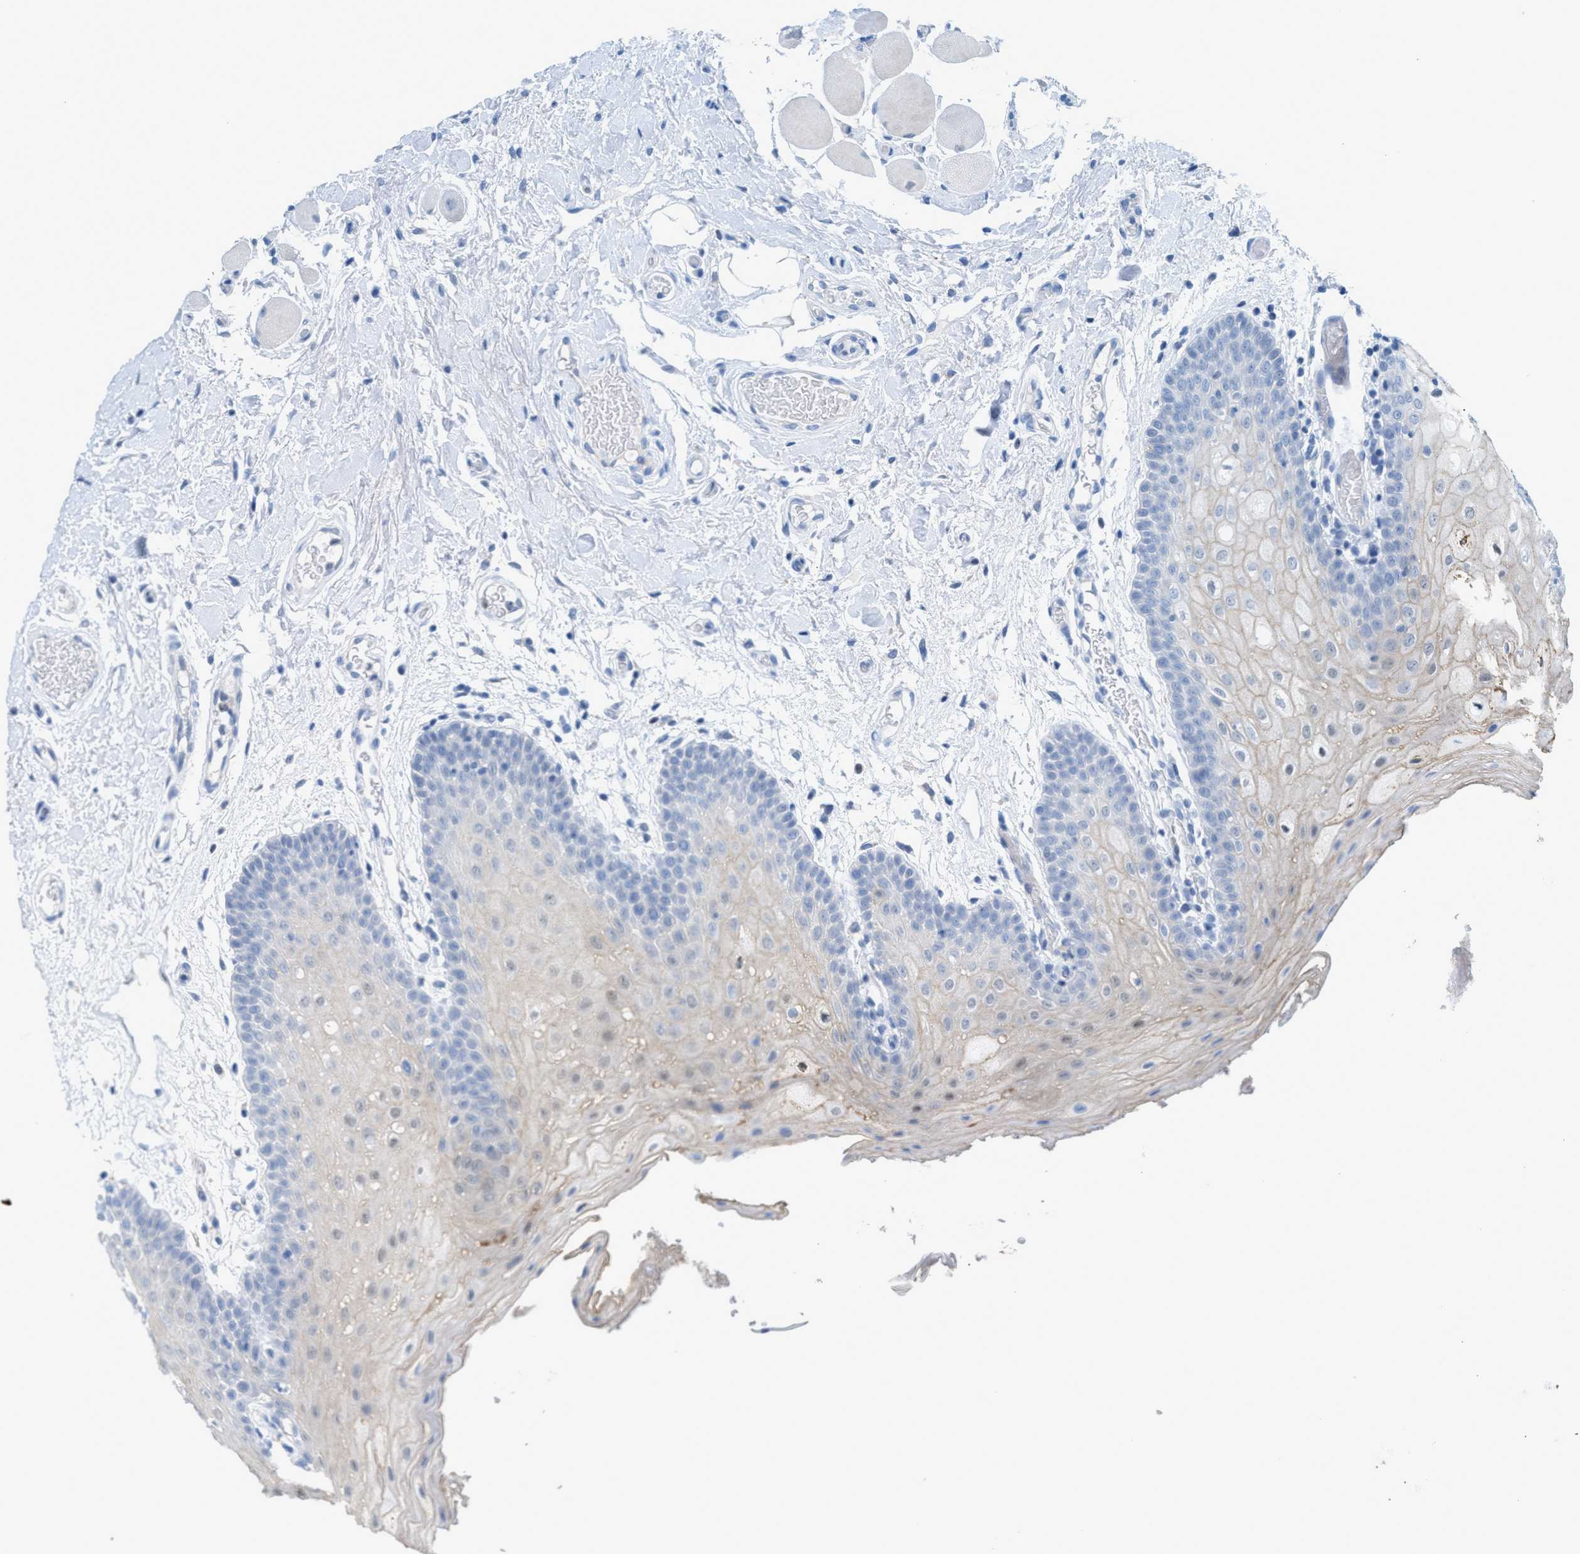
{"staining": {"intensity": "weak", "quantity": "25%-75%", "location": "cytoplasmic/membranous,nuclear"}, "tissue": "oral mucosa", "cell_type": "Squamous epithelial cells", "image_type": "normal", "snomed": [{"axis": "morphology", "description": "Normal tissue, NOS"}, {"axis": "morphology", "description": "Squamous cell carcinoma, NOS"}, {"axis": "topography", "description": "Oral tissue"}, {"axis": "topography", "description": "Head-Neck"}], "caption": "Weak cytoplasmic/membranous,nuclear expression for a protein is seen in approximately 25%-75% of squamous epithelial cells of benign oral mucosa using IHC.", "gene": "PPM1D", "patient": {"sex": "male", "age": 71}}